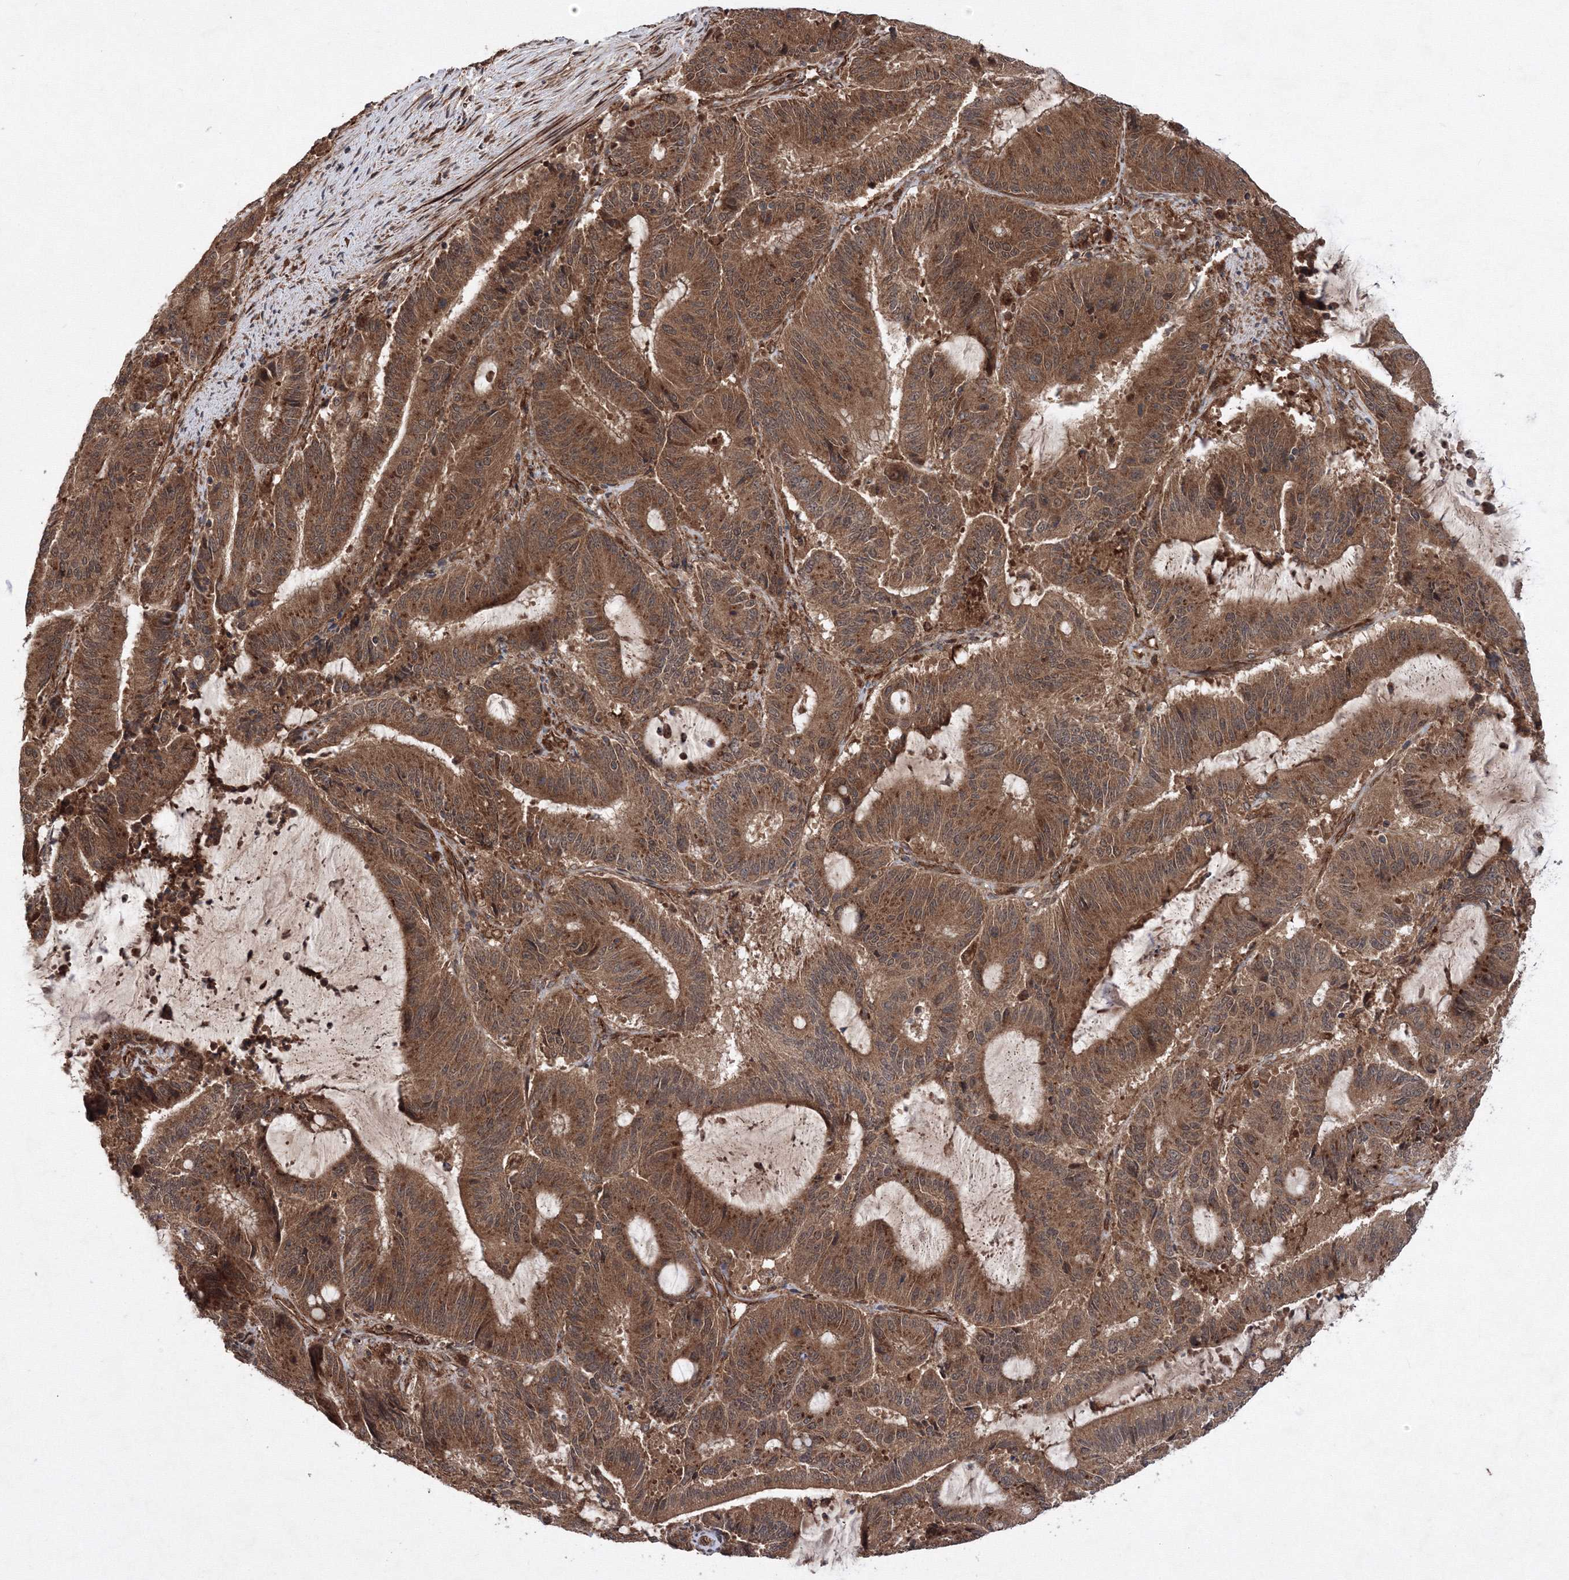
{"staining": {"intensity": "moderate", "quantity": ">75%", "location": "cytoplasmic/membranous"}, "tissue": "liver cancer", "cell_type": "Tumor cells", "image_type": "cancer", "snomed": [{"axis": "morphology", "description": "Normal tissue, NOS"}, {"axis": "morphology", "description": "Cholangiocarcinoma"}, {"axis": "topography", "description": "Liver"}, {"axis": "topography", "description": "Peripheral nerve tissue"}], "caption": "High-power microscopy captured an immunohistochemistry image of liver cholangiocarcinoma, revealing moderate cytoplasmic/membranous expression in approximately >75% of tumor cells. The protein of interest is stained brown, and the nuclei are stained in blue (DAB (3,3'-diaminobenzidine) IHC with brightfield microscopy, high magnification).", "gene": "ATG3", "patient": {"sex": "female", "age": 73}}